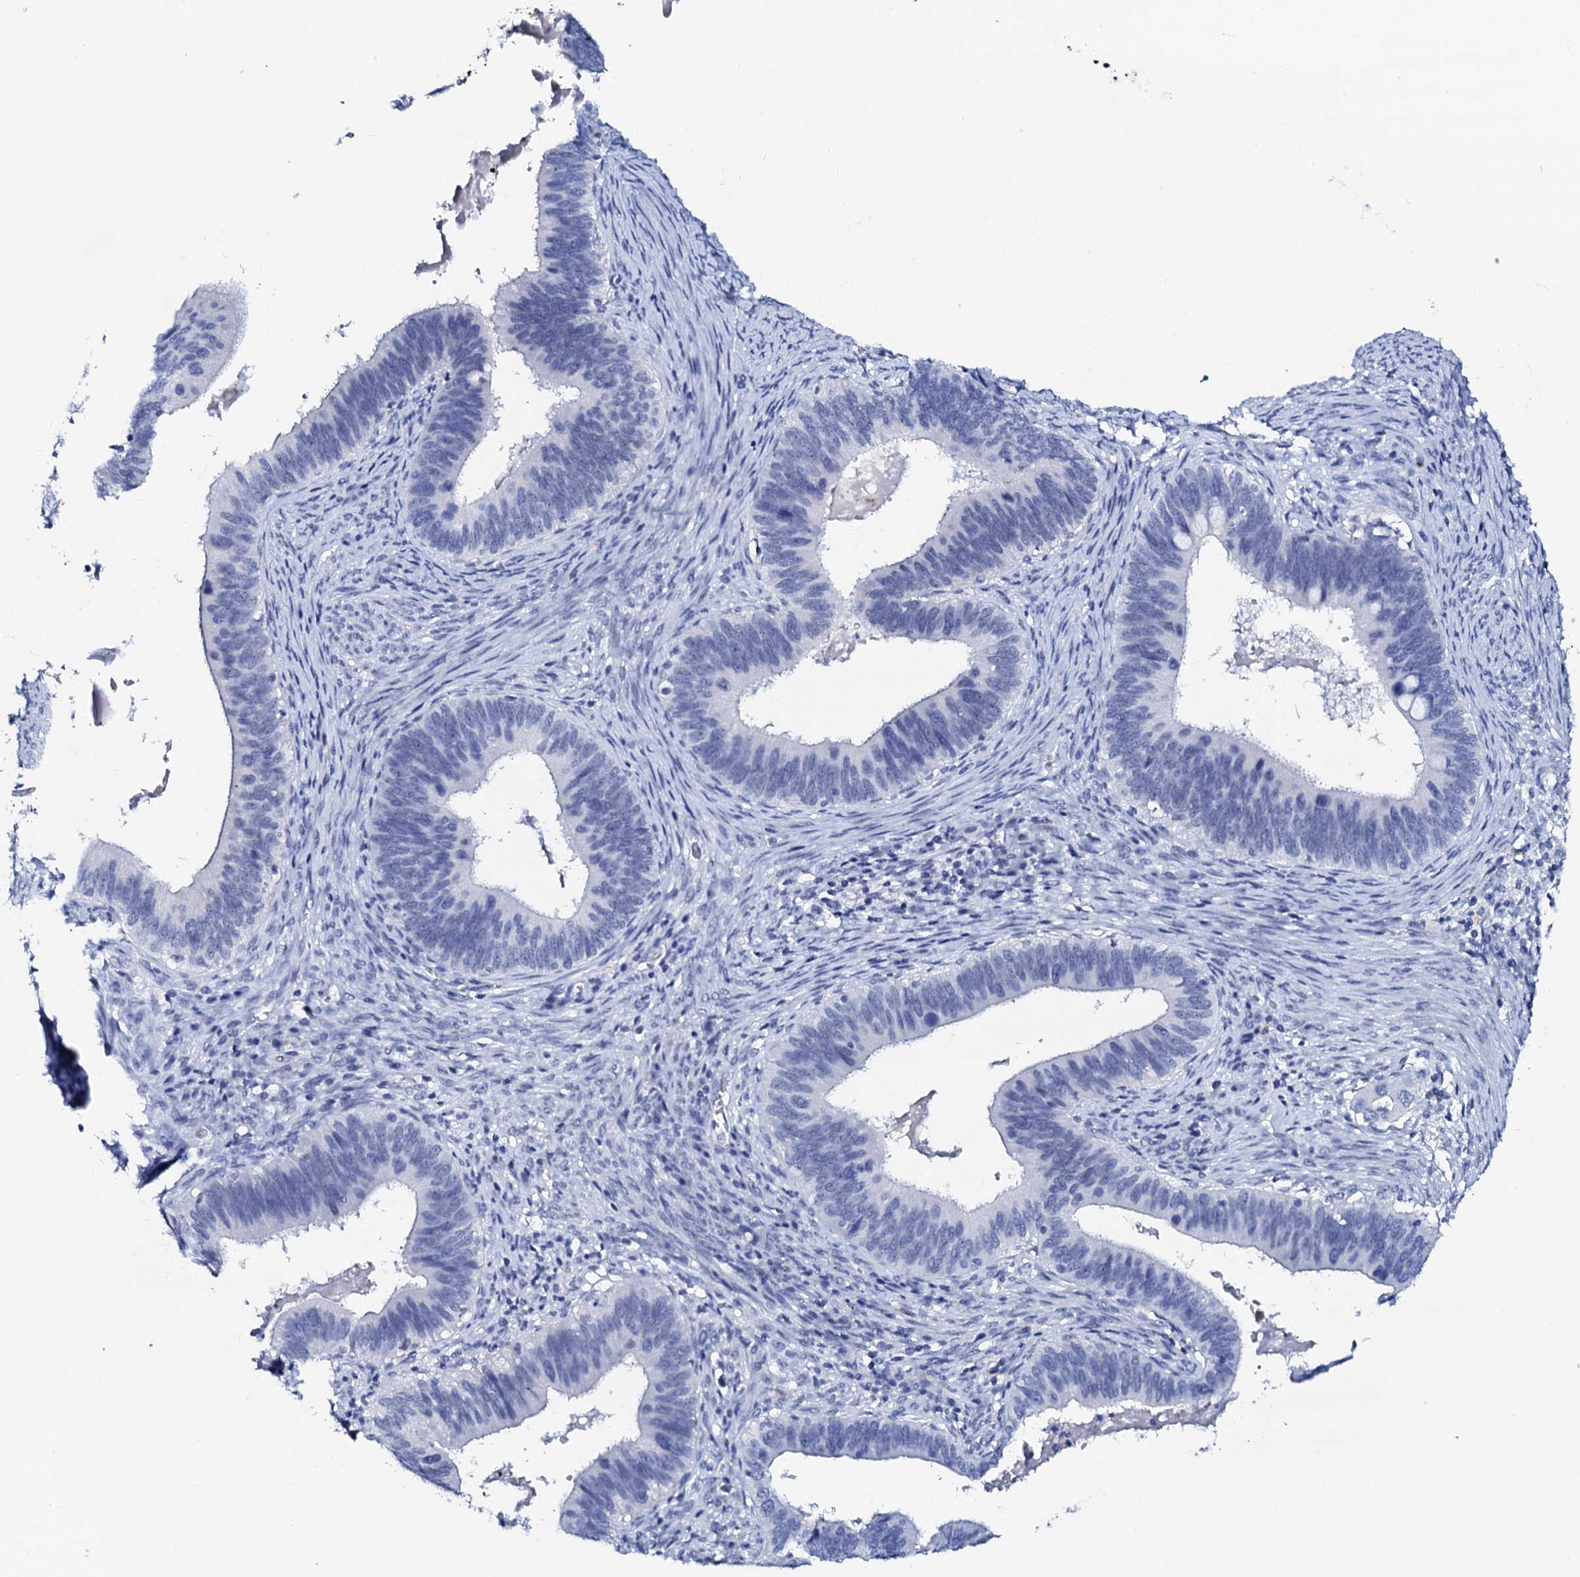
{"staining": {"intensity": "negative", "quantity": "none", "location": "none"}, "tissue": "cervical cancer", "cell_type": "Tumor cells", "image_type": "cancer", "snomed": [{"axis": "morphology", "description": "Adenocarcinoma, NOS"}, {"axis": "topography", "description": "Cervix"}], "caption": "DAB (3,3'-diaminobenzidine) immunohistochemical staining of adenocarcinoma (cervical) exhibits no significant expression in tumor cells. (Brightfield microscopy of DAB immunohistochemistry (IHC) at high magnification).", "gene": "SPATA19", "patient": {"sex": "female", "age": 42}}